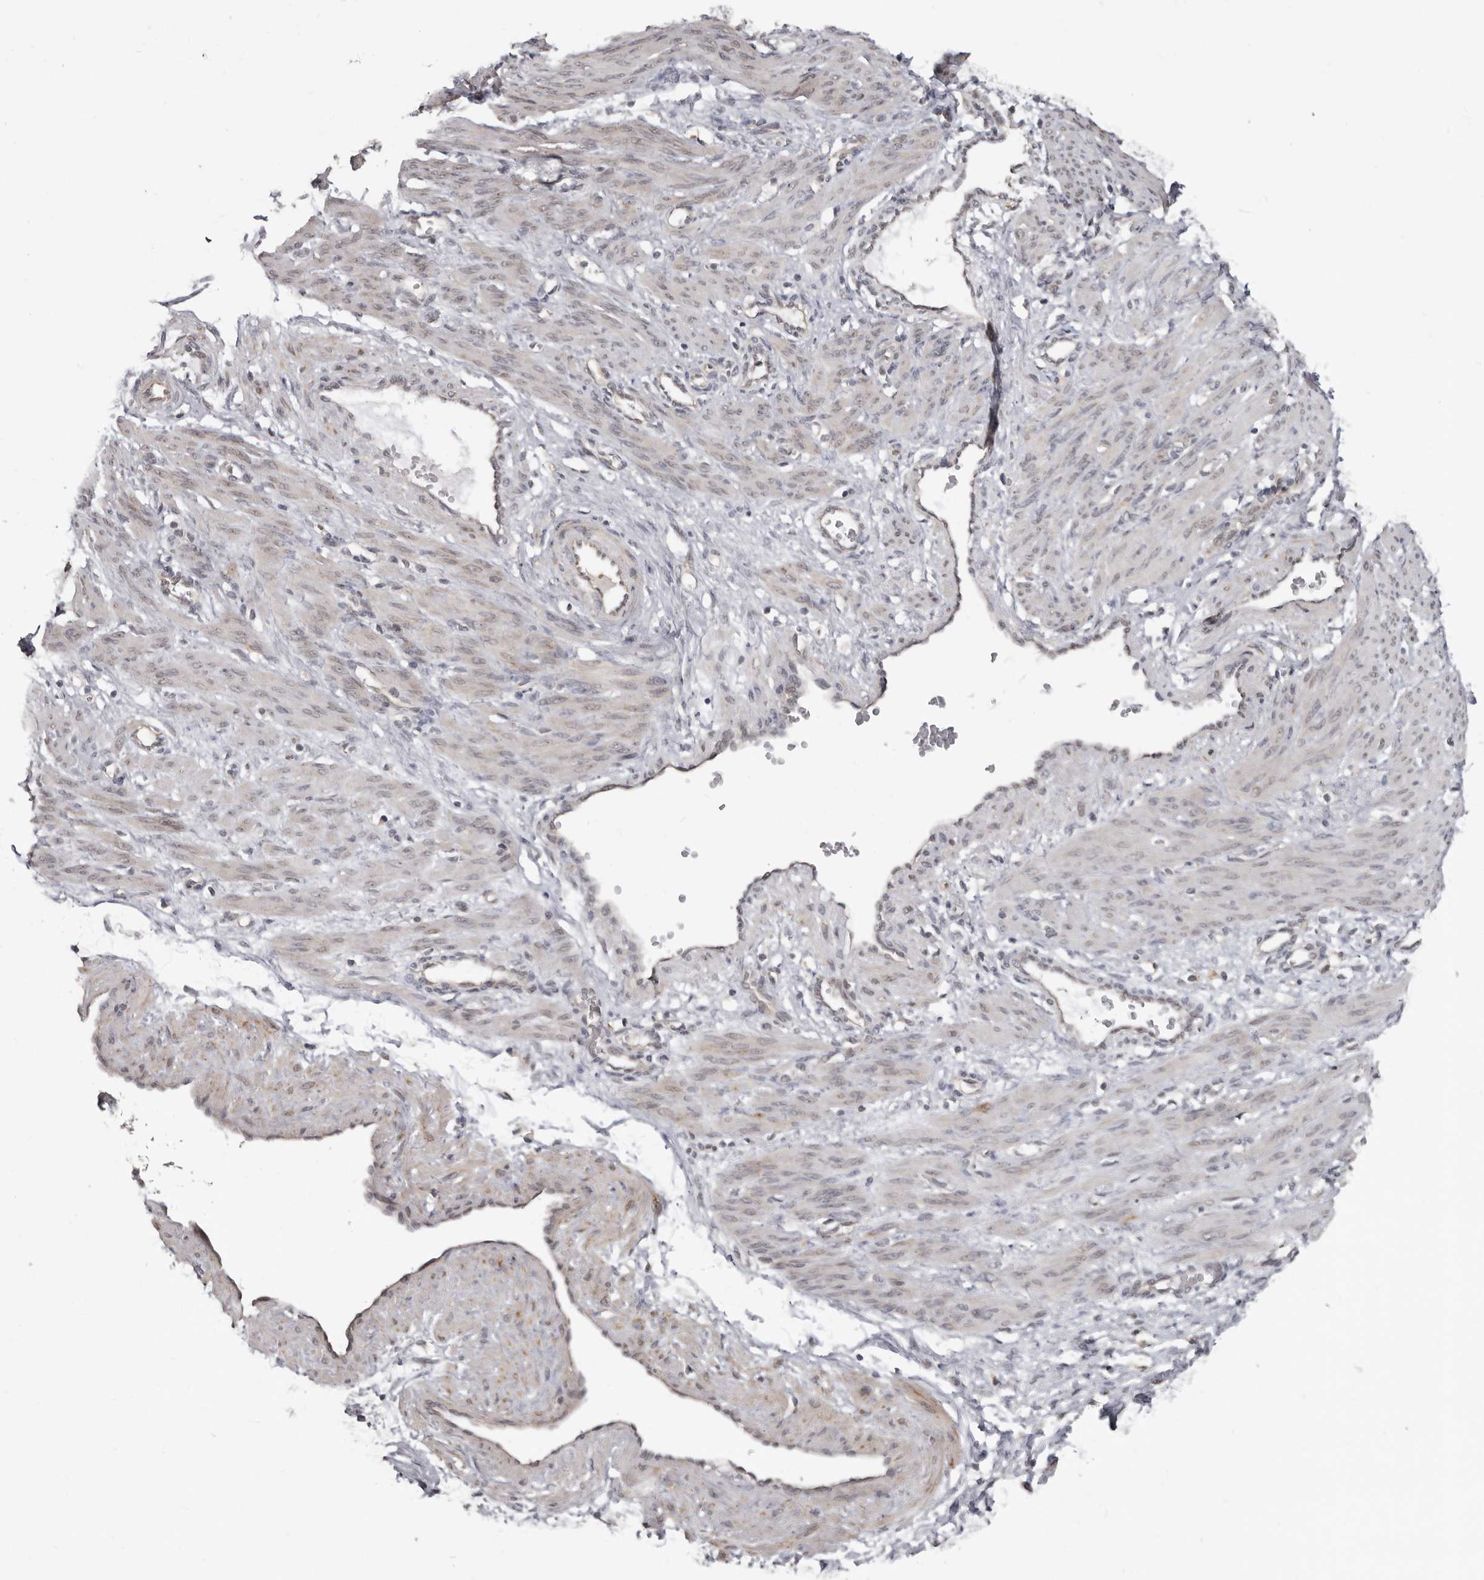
{"staining": {"intensity": "negative", "quantity": "none", "location": "none"}, "tissue": "smooth muscle", "cell_type": "Smooth muscle cells", "image_type": "normal", "snomed": [{"axis": "morphology", "description": "Normal tissue, NOS"}, {"axis": "topography", "description": "Endometrium"}], "caption": "Immunohistochemistry (IHC) image of benign smooth muscle: smooth muscle stained with DAB (3,3'-diaminobenzidine) demonstrates no significant protein expression in smooth muscle cells.", "gene": "BAD", "patient": {"sex": "female", "age": 33}}